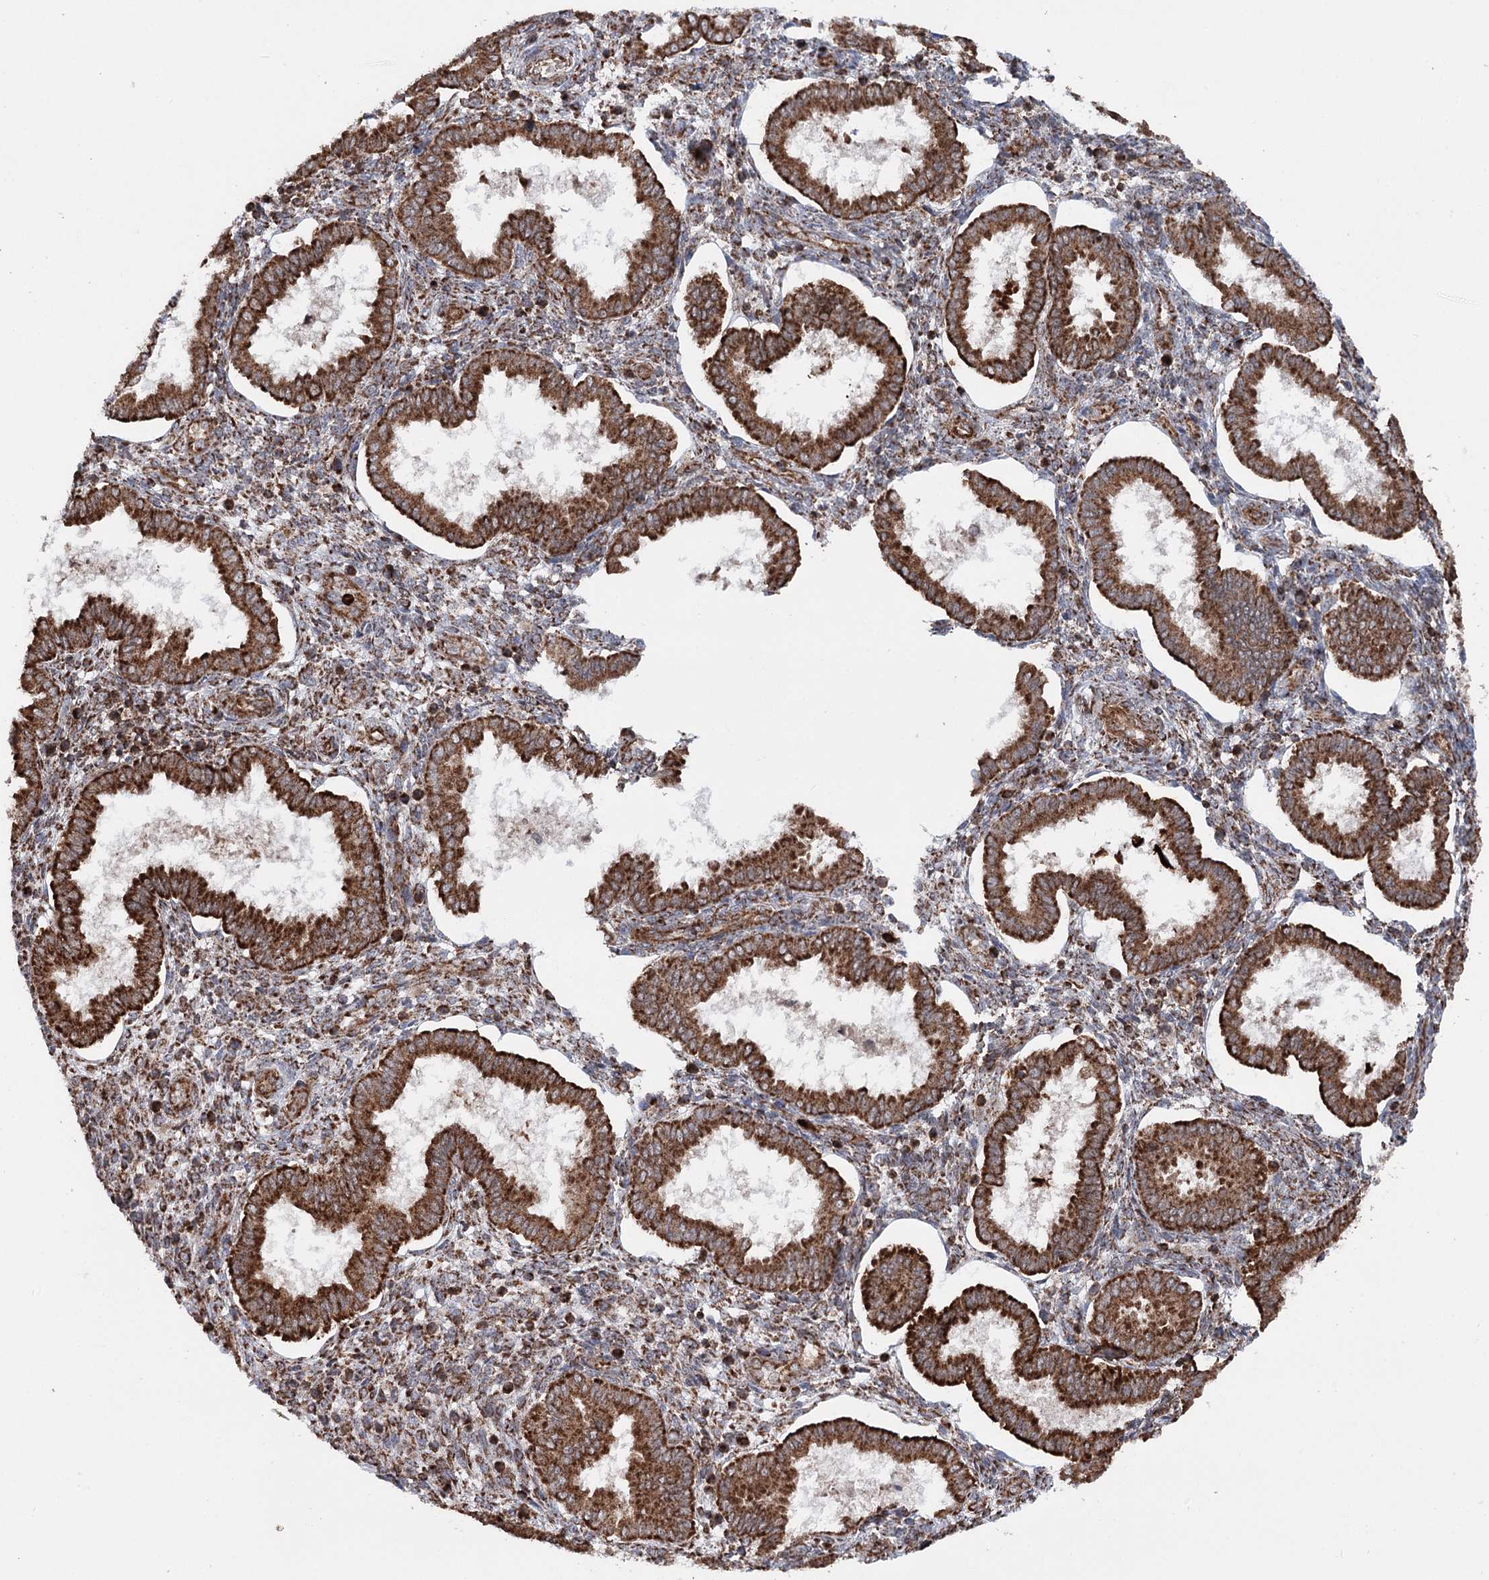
{"staining": {"intensity": "moderate", "quantity": "25%-75%", "location": "cytoplasmic/membranous"}, "tissue": "endometrium", "cell_type": "Cells in endometrial stroma", "image_type": "normal", "snomed": [{"axis": "morphology", "description": "Normal tissue, NOS"}, {"axis": "topography", "description": "Endometrium"}], "caption": "A high-resolution histopathology image shows immunohistochemistry staining of unremarkable endometrium, which displays moderate cytoplasmic/membranous positivity in approximately 25%-75% of cells in endometrial stroma.", "gene": "FGFR1OP2", "patient": {"sex": "female", "age": 24}}